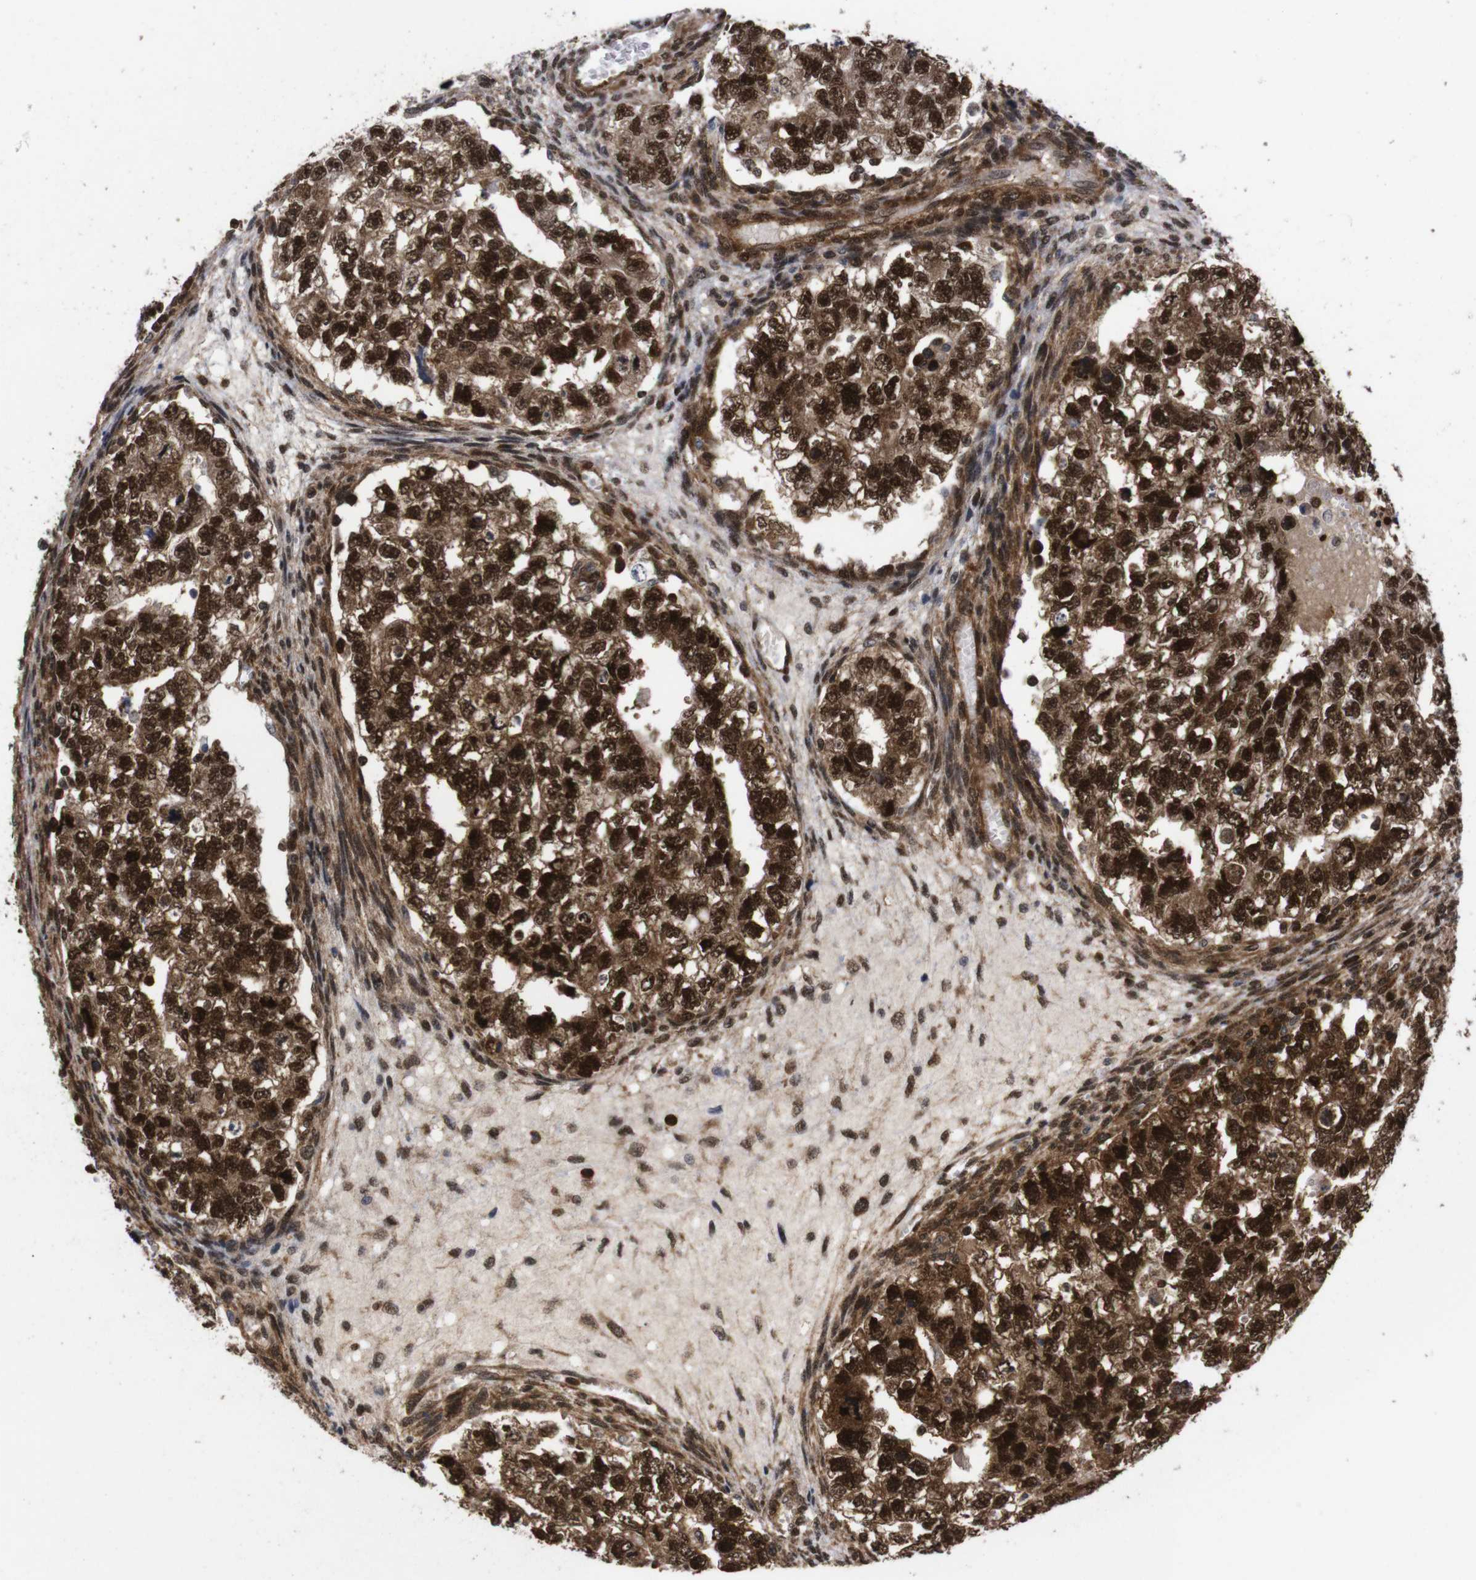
{"staining": {"intensity": "strong", "quantity": ">75%", "location": "cytoplasmic/membranous,nuclear"}, "tissue": "testis cancer", "cell_type": "Tumor cells", "image_type": "cancer", "snomed": [{"axis": "morphology", "description": "Seminoma, NOS"}, {"axis": "morphology", "description": "Carcinoma, Embryonal, NOS"}, {"axis": "topography", "description": "Testis"}], "caption": "The micrograph reveals immunohistochemical staining of testis cancer. There is strong cytoplasmic/membranous and nuclear positivity is present in about >75% of tumor cells.", "gene": "UBQLN2", "patient": {"sex": "male", "age": 38}}